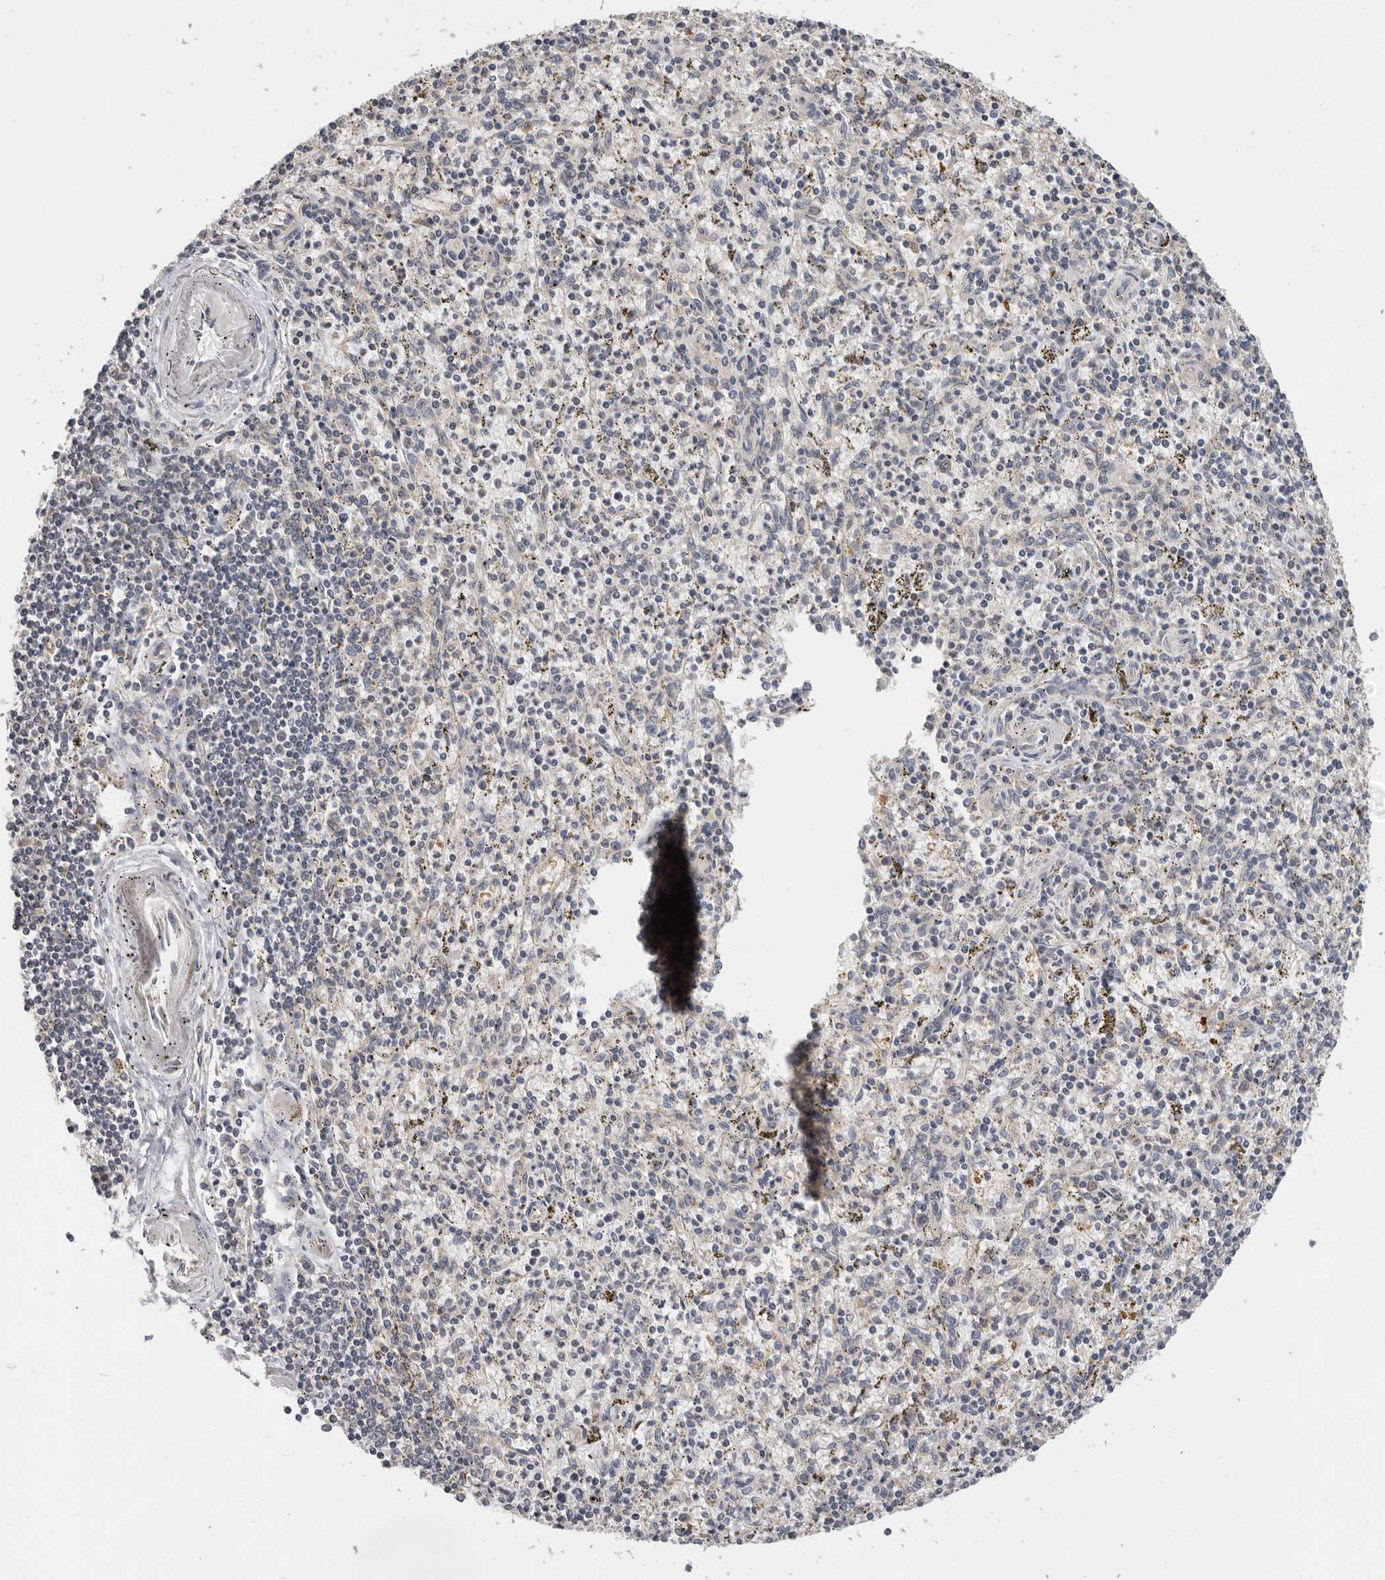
{"staining": {"intensity": "negative", "quantity": "none", "location": "none"}, "tissue": "spleen", "cell_type": "Cells in red pulp", "image_type": "normal", "snomed": [{"axis": "morphology", "description": "Normal tissue, NOS"}, {"axis": "topography", "description": "Spleen"}], "caption": "Immunohistochemistry of benign spleen demonstrates no staining in cells in red pulp. Nuclei are stained in blue.", "gene": "PPP1R42", "patient": {"sex": "male", "age": 72}}